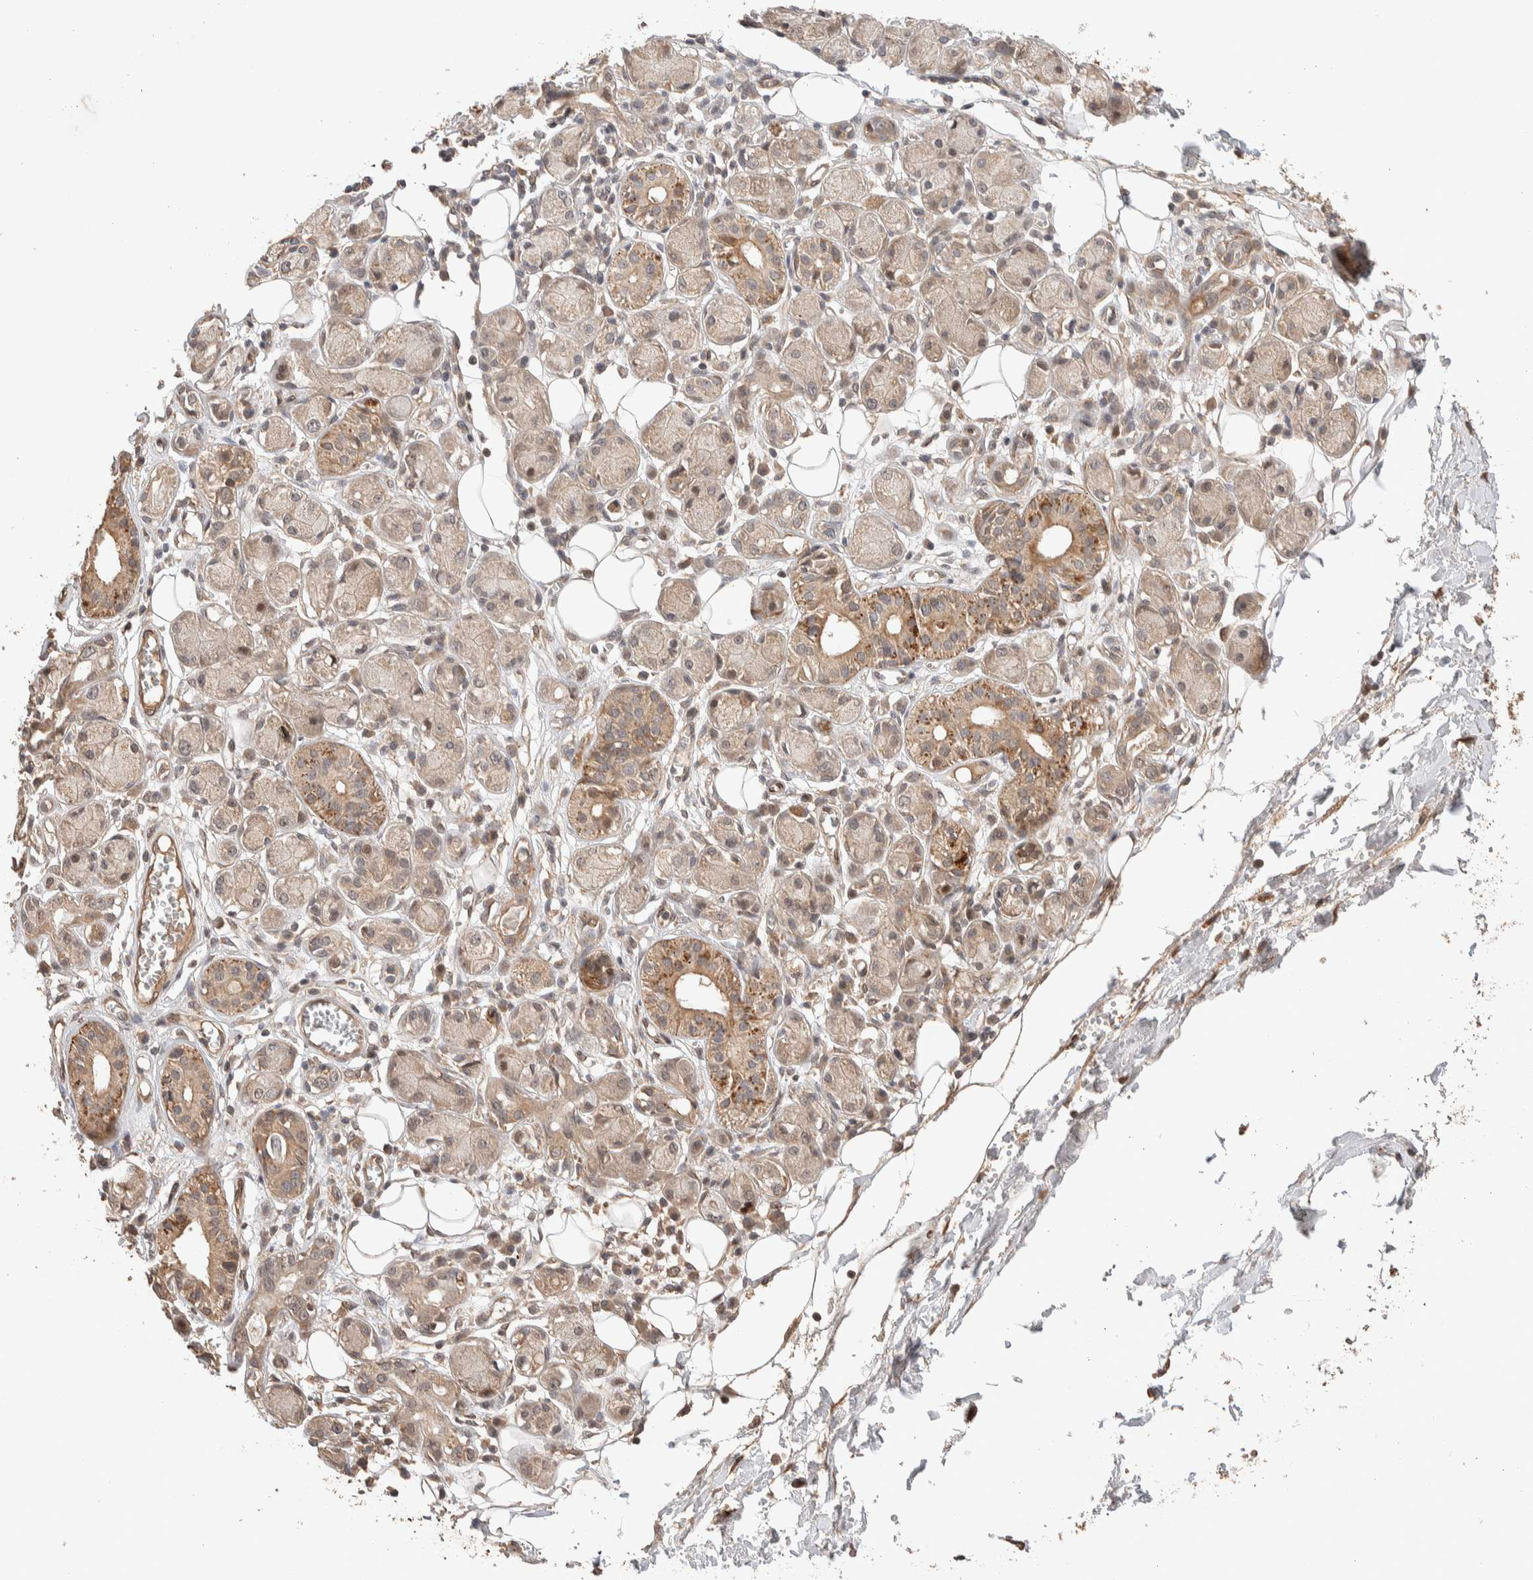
{"staining": {"intensity": "moderate", "quantity": ">75%", "location": "cytoplasmic/membranous"}, "tissue": "adipose tissue", "cell_type": "Adipocytes", "image_type": "normal", "snomed": [{"axis": "morphology", "description": "Normal tissue, NOS"}, {"axis": "morphology", "description": "Inflammation, NOS"}, {"axis": "topography", "description": "Vascular tissue"}, {"axis": "topography", "description": "Salivary gland"}], "caption": "This micrograph exhibits immunohistochemistry (IHC) staining of benign human adipose tissue, with medium moderate cytoplasmic/membranous expression in about >75% of adipocytes.", "gene": "PRDM15", "patient": {"sex": "female", "age": 75}}